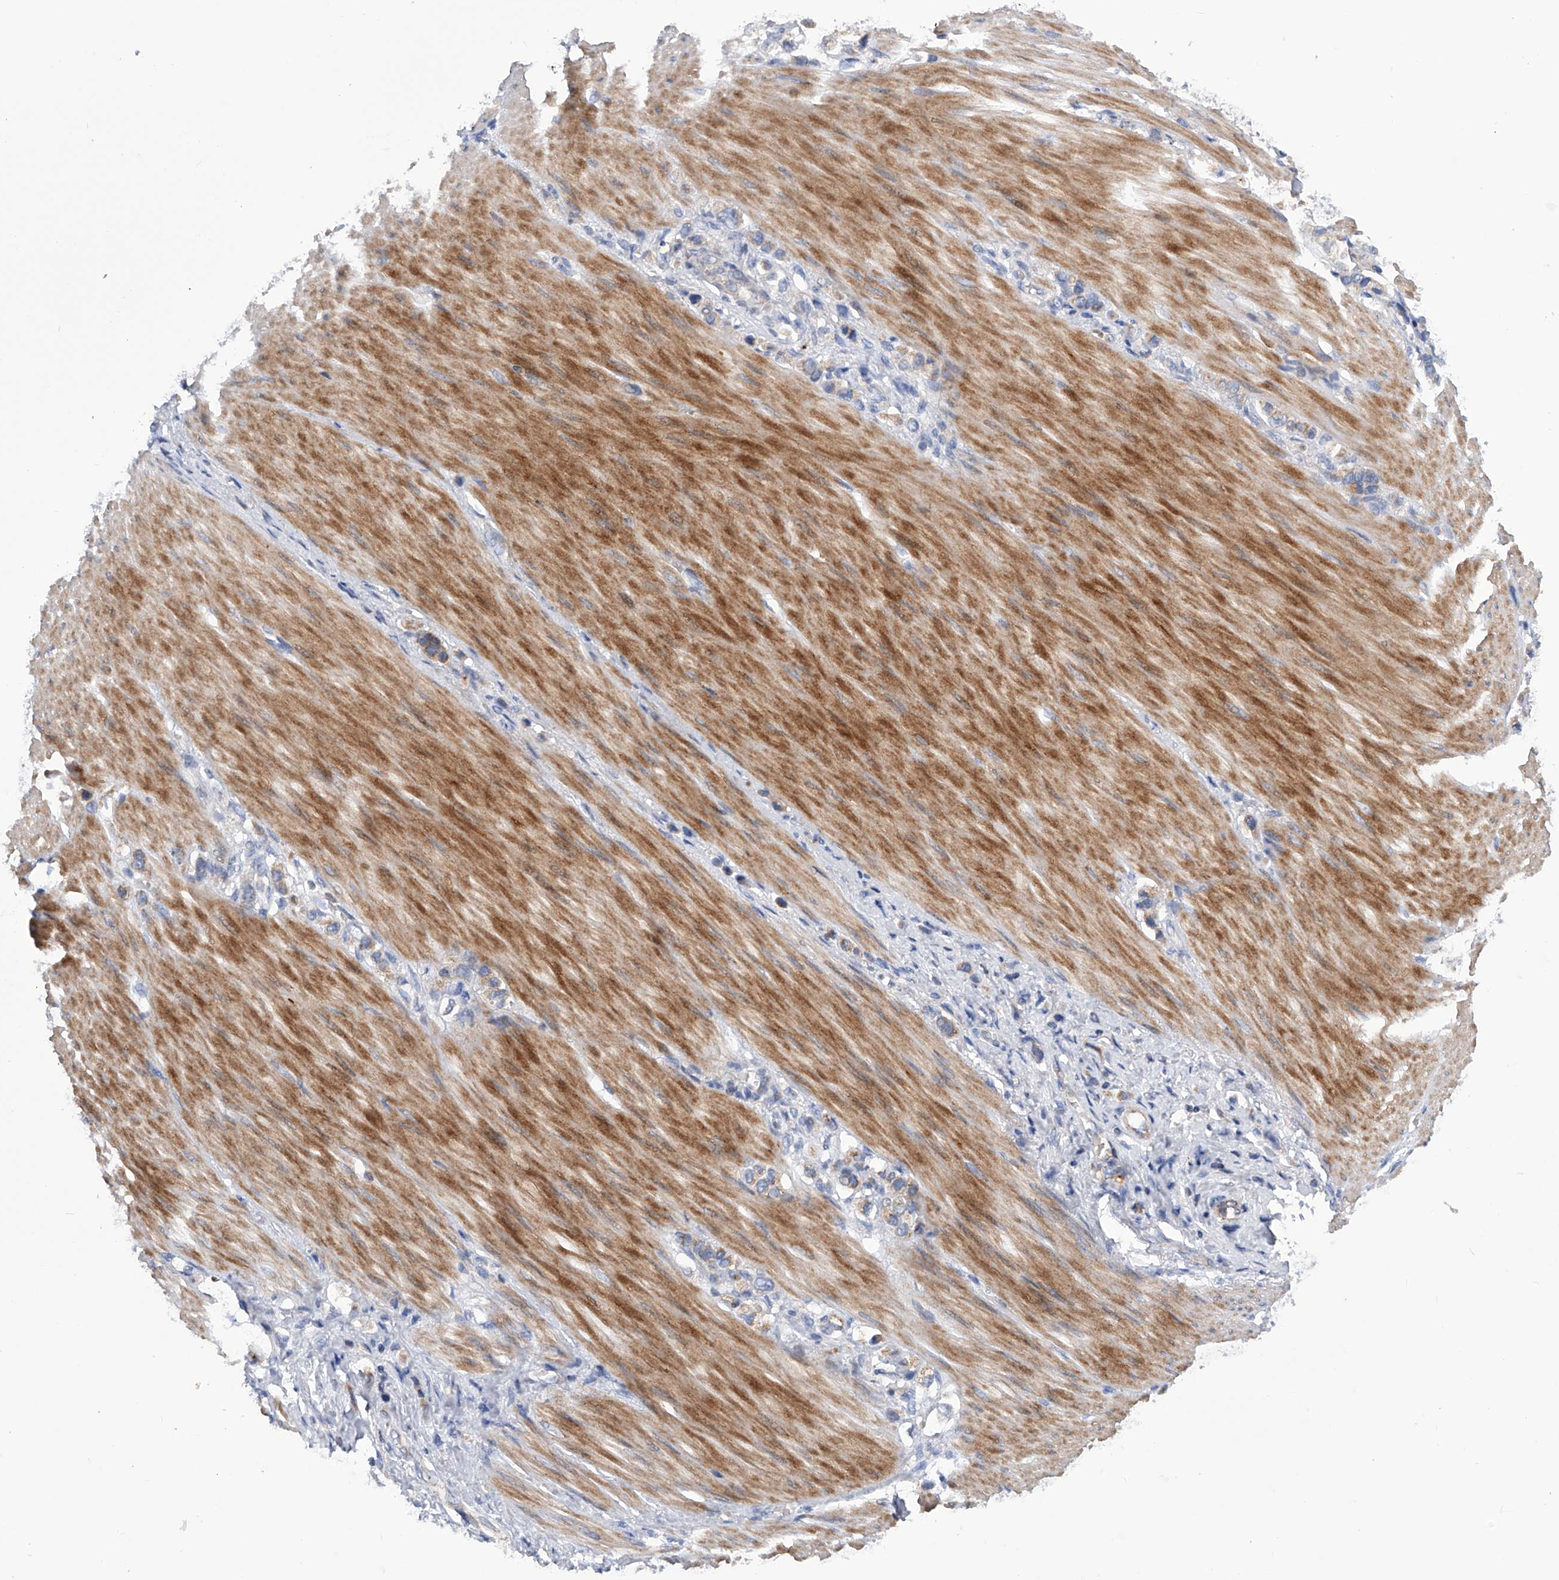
{"staining": {"intensity": "weak", "quantity": "<25%", "location": "cytoplasmic/membranous"}, "tissue": "stomach cancer", "cell_type": "Tumor cells", "image_type": "cancer", "snomed": [{"axis": "morphology", "description": "Adenocarcinoma, NOS"}, {"axis": "topography", "description": "Stomach"}], "caption": "DAB (3,3'-diaminobenzidine) immunohistochemical staining of stomach adenocarcinoma shows no significant staining in tumor cells. (Brightfield microscopy of DAB immunohistochemistry at high magnification).", "gene": "MLYCD", "patient": {"sex": "female", "age": 65}}